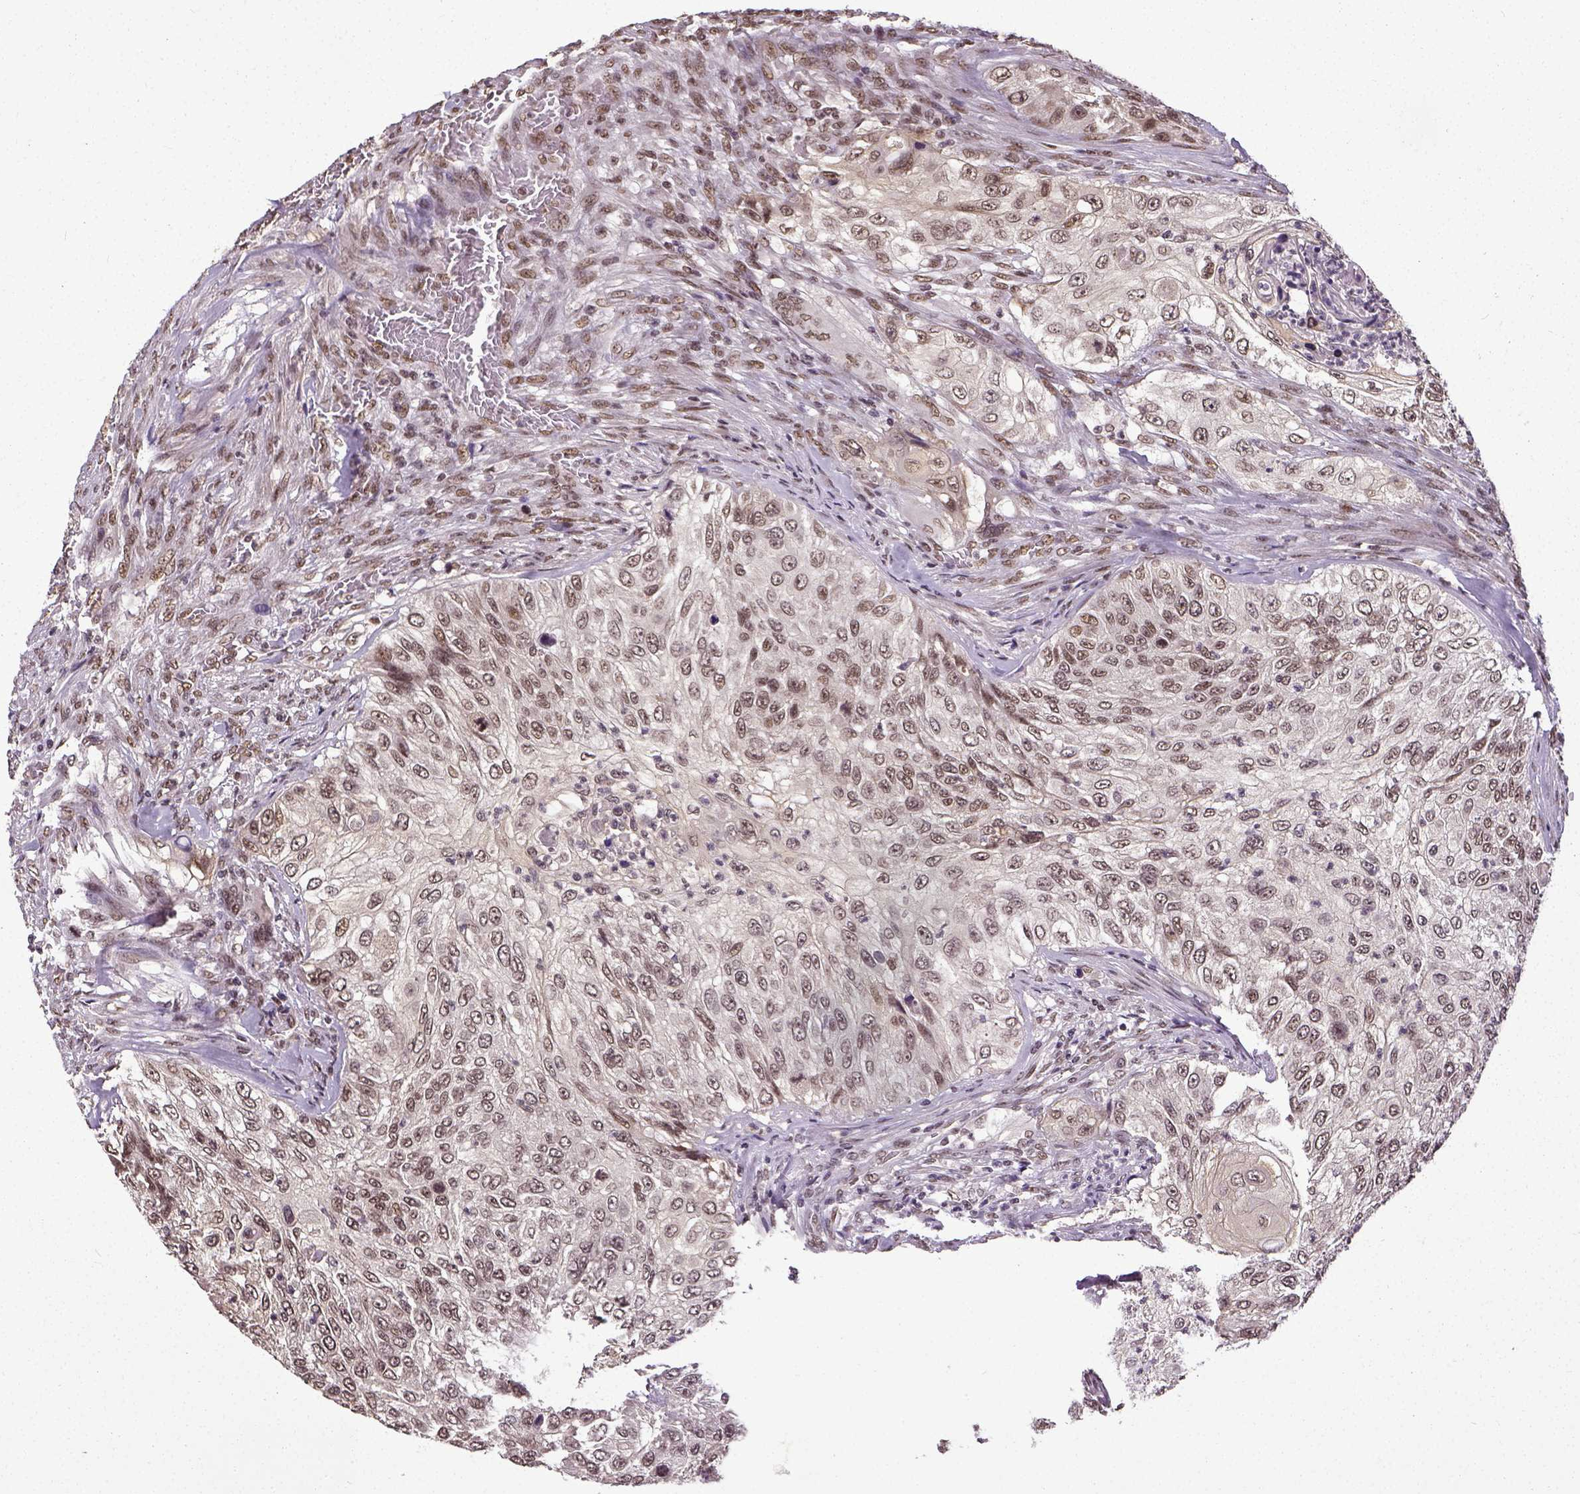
{"staining": {"intensity": "moderate", "quantity": ">75%", "location": "nuclear"}, "tissue": "urothelial cancer", "cell_type": "Tumor cells", "image_type": "cancer", "snomed": [{"axis": "morphology", "description": "Urothelial carcinoma, High grade"}, {"axis": "topography", "description": "Urinary bladder"}], "caption": "Immunohistochemical staining of human urothelial cancer displays medium levels of moderate nuclear expression in approximately >75% of tumor cells. Using DAB (brown) and hematoxylin (blue) stains, captured at high magnification using brightfield microscopy.", "gene": "ATRX", "patient": {"sex": "female", "age": 60}}